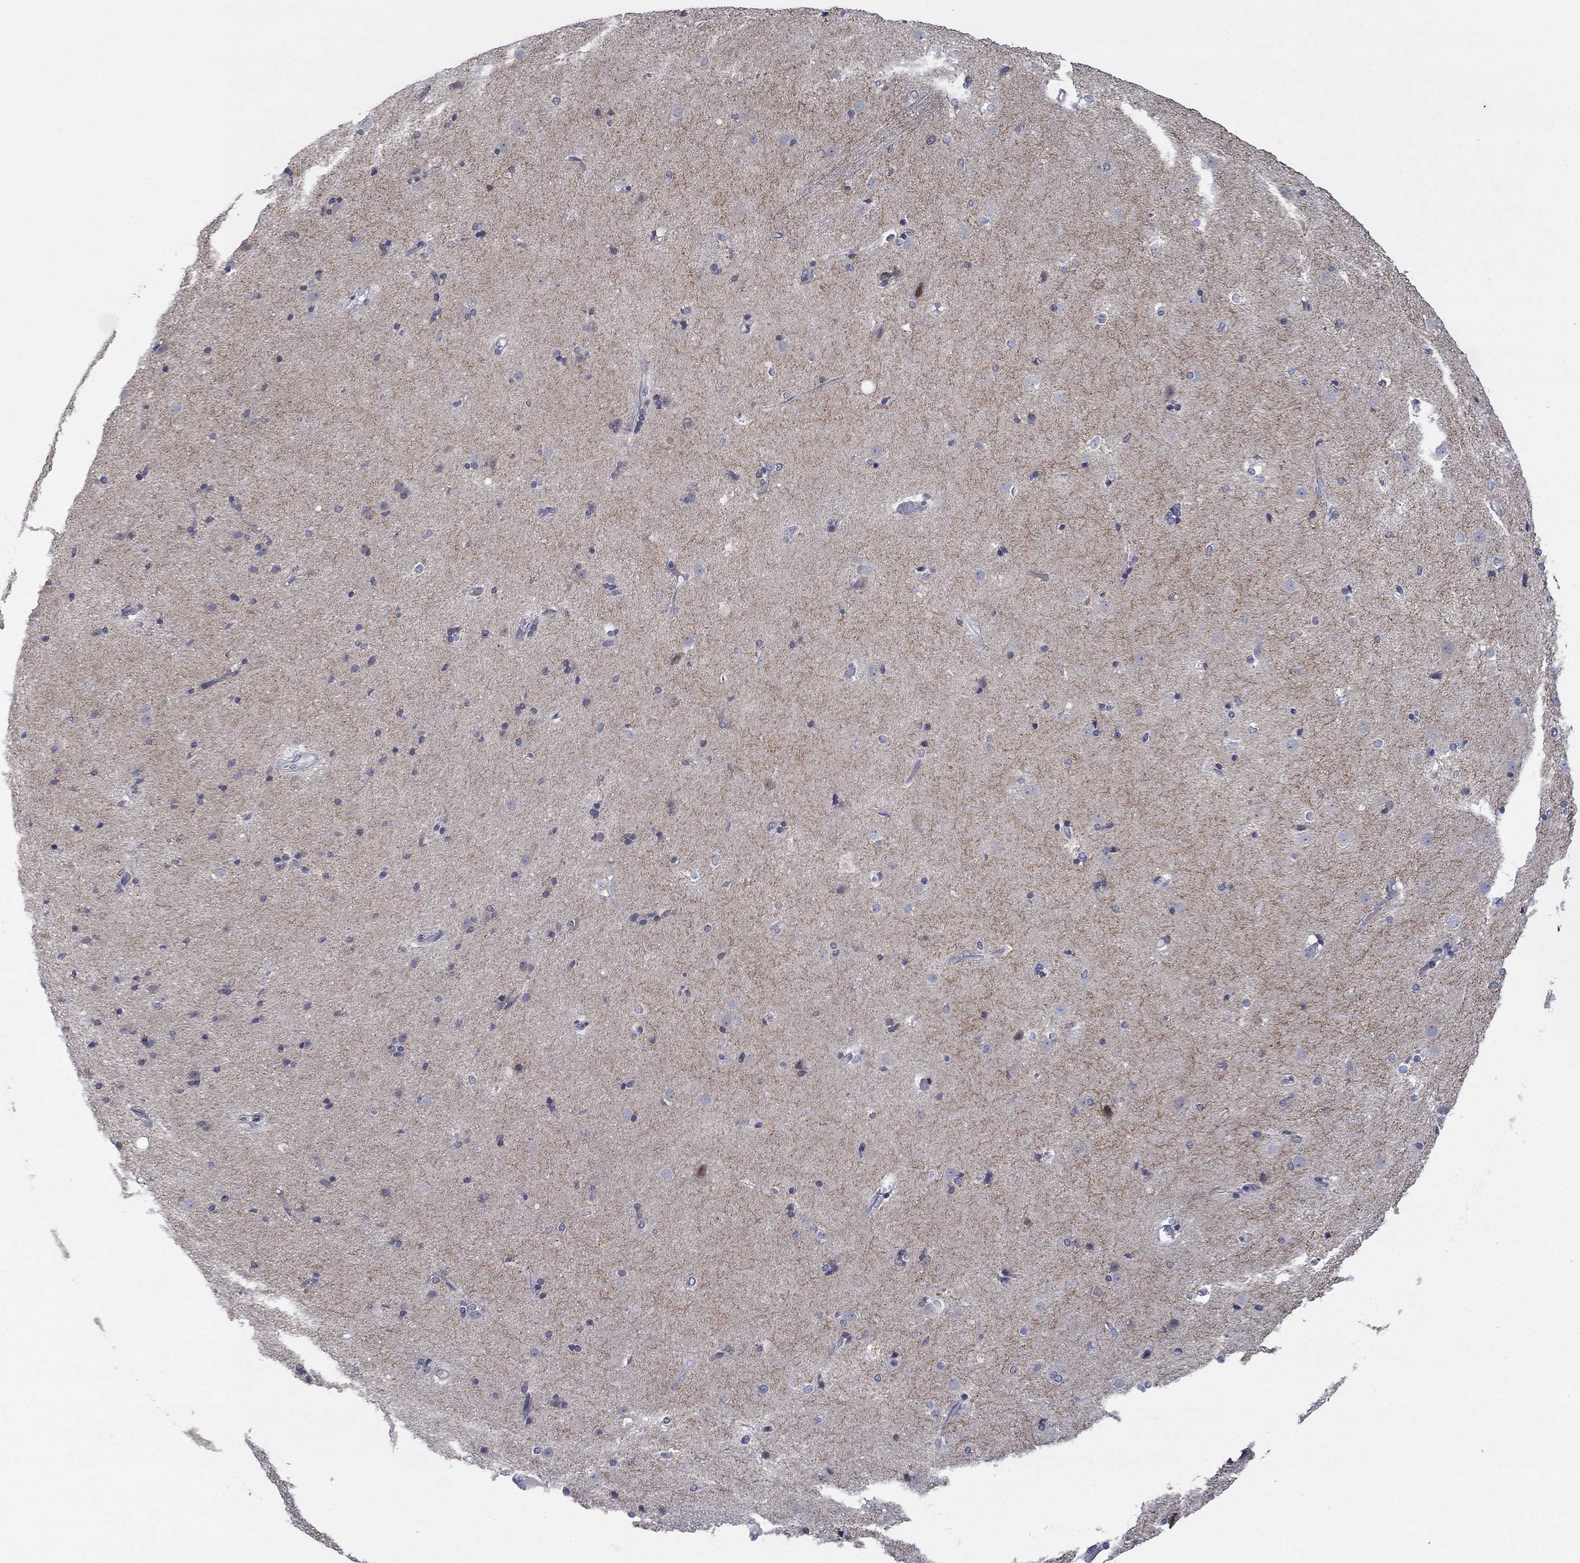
{"staining": {"intensity": "negative", "quantity": "none", "location": "none"}, "tissue": "caudate", "cell_type": "Glial cells", "image_type": "normal", "snomed": [{"axis": "morphology", "description": "Normal tissue, NOS"}, {"axis": "topography", "description": "Lateral ventricle wall"}], "caption": "A high-resolution image shows immunohistochemistry (IHC) staining of unremarkable caudate, which displays no significant staining in glial cells.", "gene": "SDC1", "patient": {"sex": "female", "age": 71}}